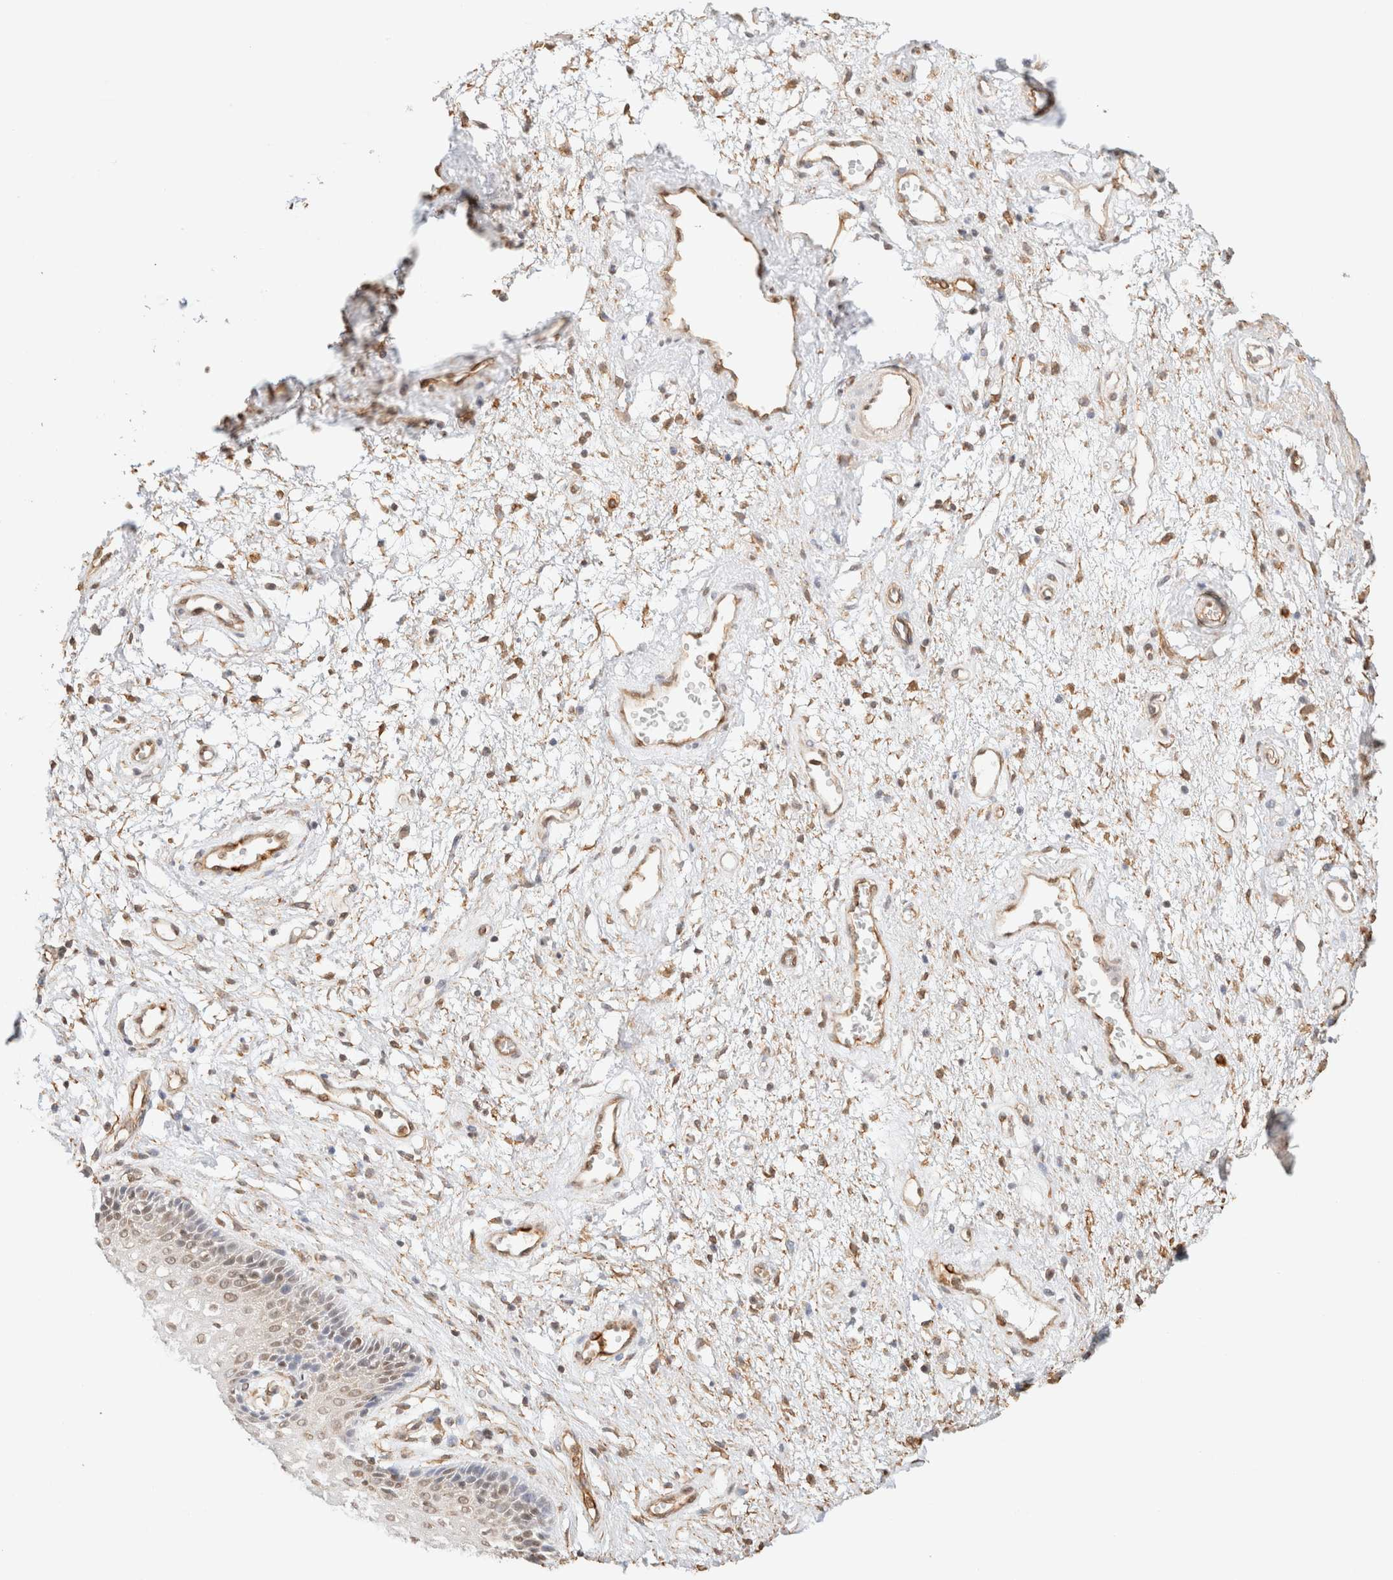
{"staining": {"intensity": "weak", "quantity": "25%-75%", "location": "cytoplasmic/membranous,nuclear"}, "tissue": "vagina", "cell_type": "Squamous epithelial cells", "image_type": "normal", "snomed": [{"axis": "morphology", "description": "Normal tissue, NOS"}, {"axis": "topography", "description": "Vagina"}], "caption": "A micrograph of human vagina stained for a protein shows weak cytoplasmic/membranous,nuclear brown staining in squamous epithelial cells.", "gene": "ARID5A", "patient": {"sex": "female", "age": 34}}